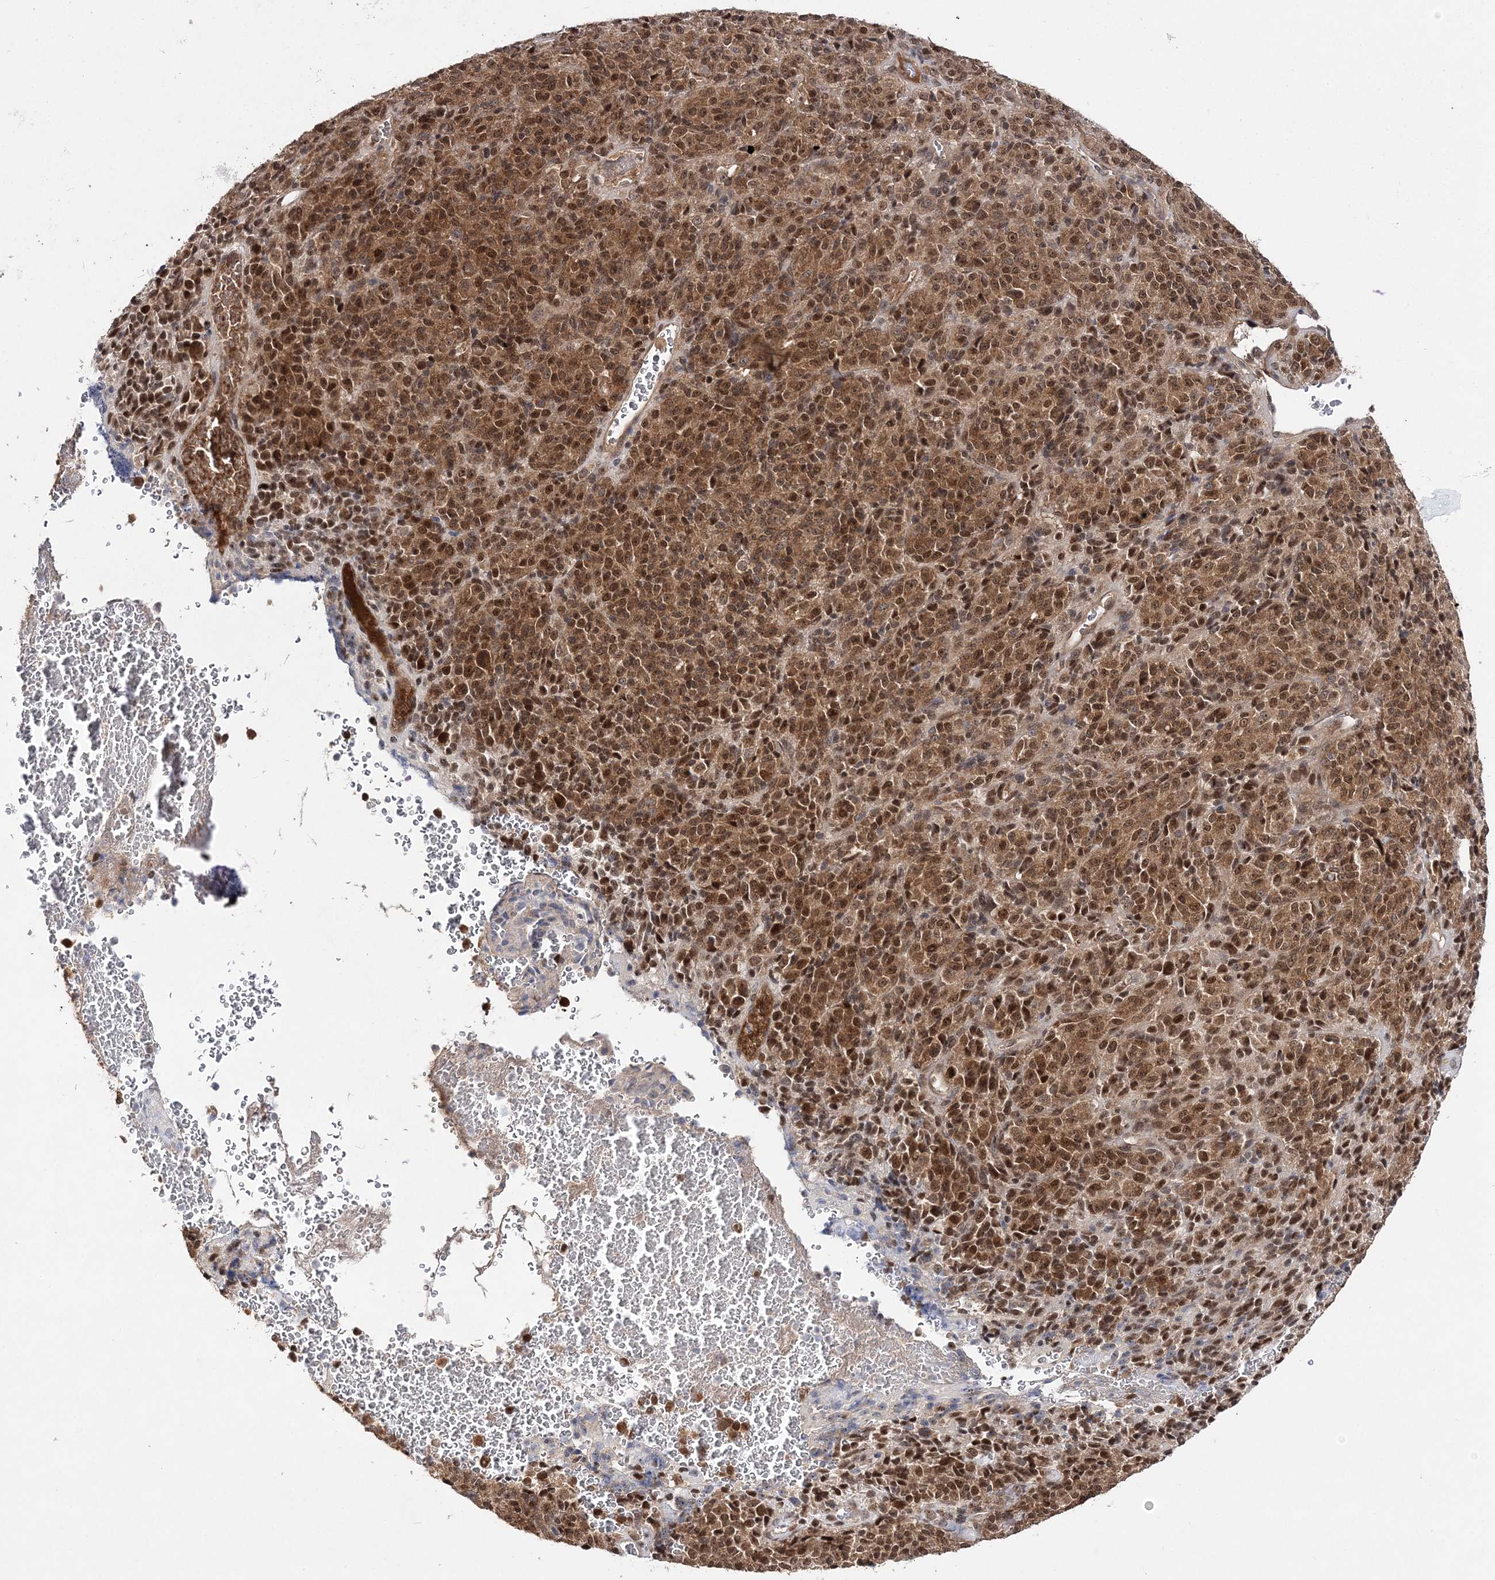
{"staining": {"intensity": "moderate", "quantity": ">75%", "location": "cytoplasmic/membranous,nuclear"}, "tissue": "melanoma", "cell_type": "Tumor cells", "image_type": "cancer", "snomed": [{"axis": "morphology", "description": "Malignant melanoma, Metastatic site"}, {"axis": "topography", "description": "Brain"}], "caption": "Tumor cells demonstrate medium levels of moderate cytoplasmic/membranous and nuclear positivity in approximately >75% of cells in melanoma.", "gene": "NIF3L1", "patient": {"sex": "female", "age": 56}}